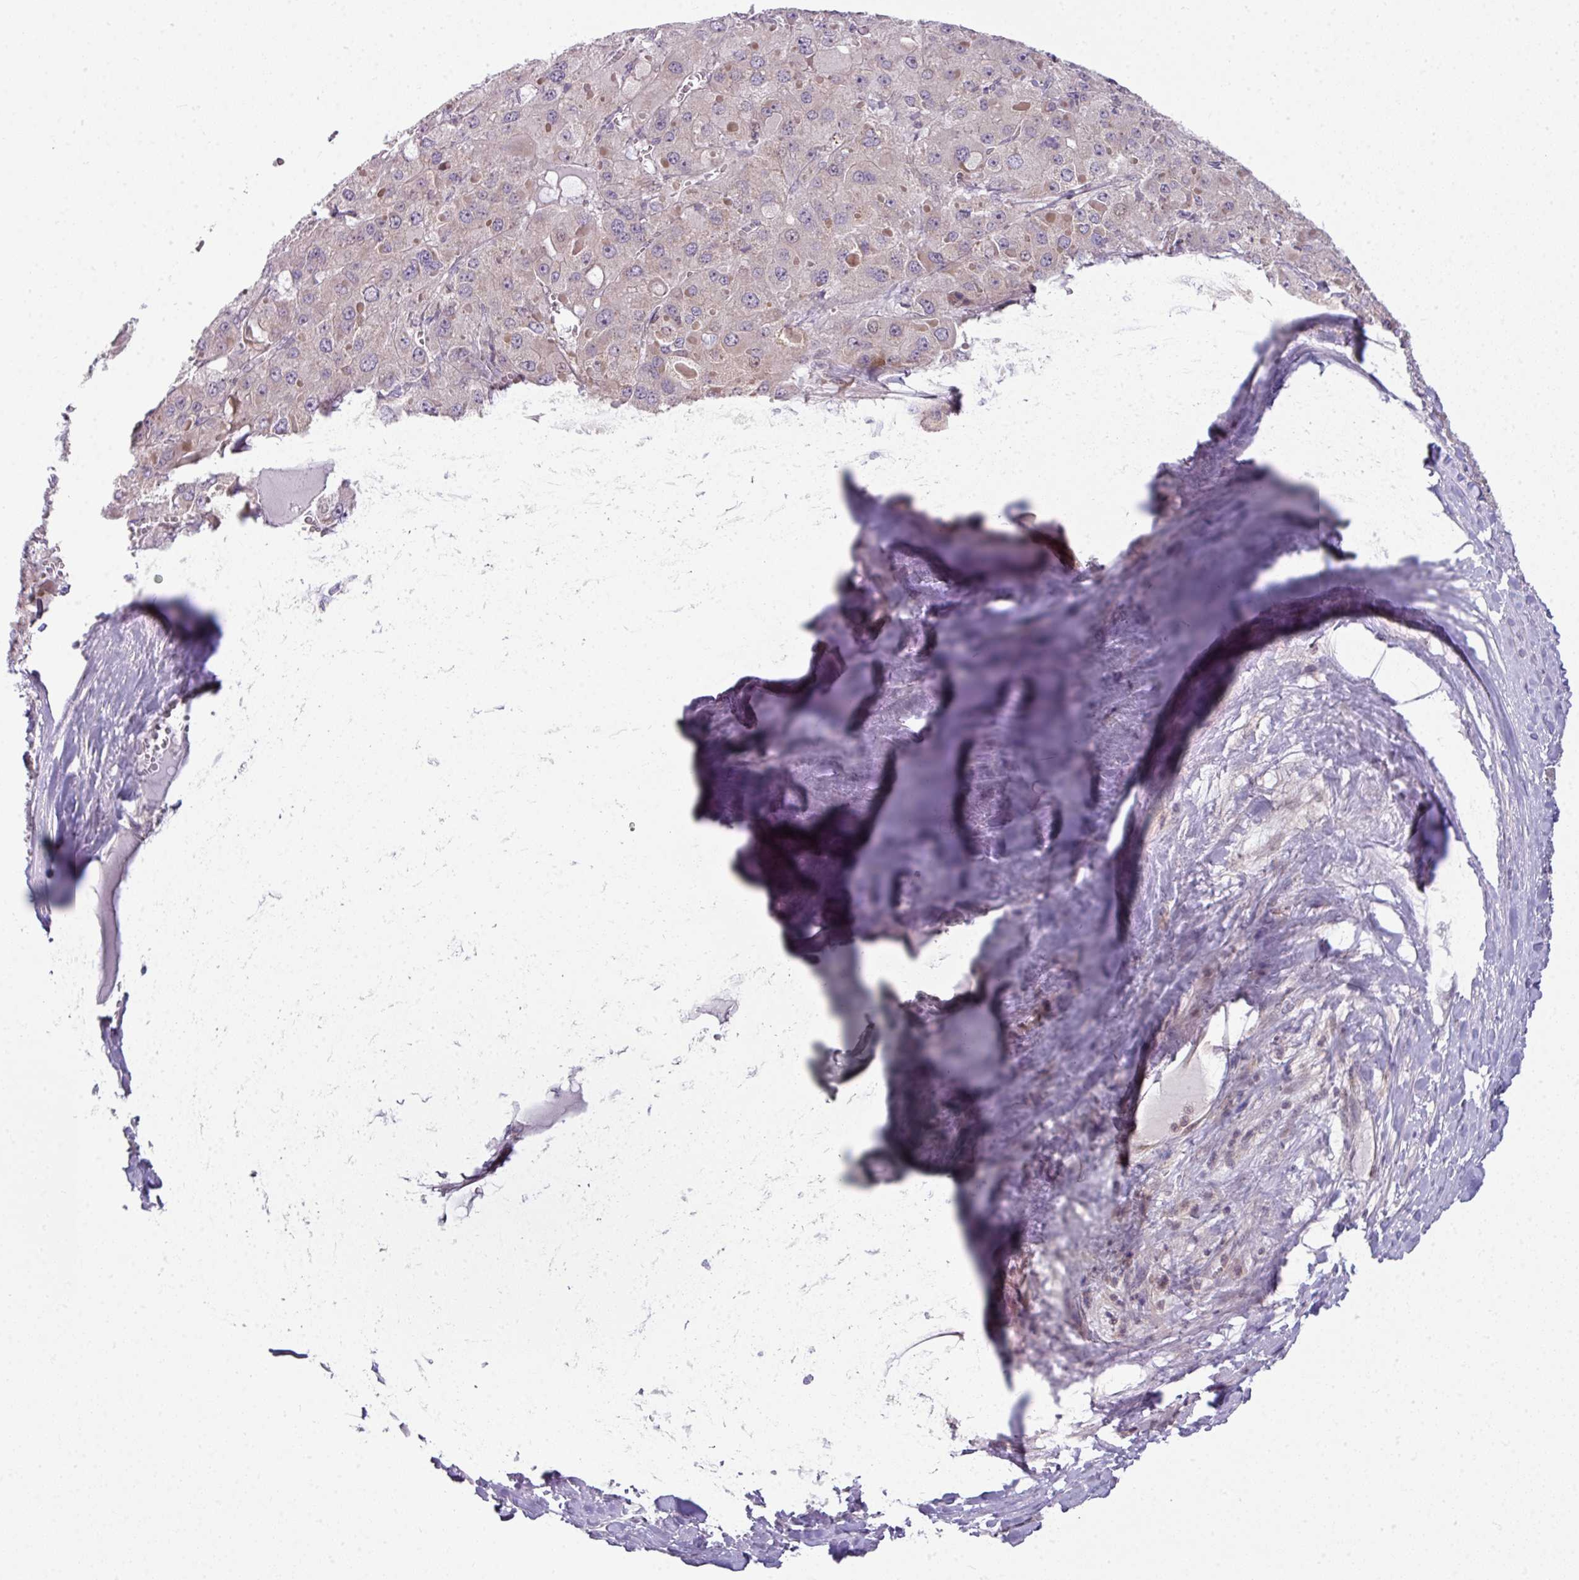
{"staining": {"intensity": "negative", "quantity": "none", "location": "none"}, "tissue": "liver cancer", "cell_type": "Tumor cells", "image_type": "cancer", "snomed": [{"axis": "morphology", "description": "Carcinoma, Hepatocellular, NOS"}, {"axis": "topography", "description": "Liver"}], "caption": "There is no significant positivity in tumor cells of liver cancer (hepatocellular carcinoma).", "gene": "STAT5A", "patient": {"sex": "female", "age": 73}}